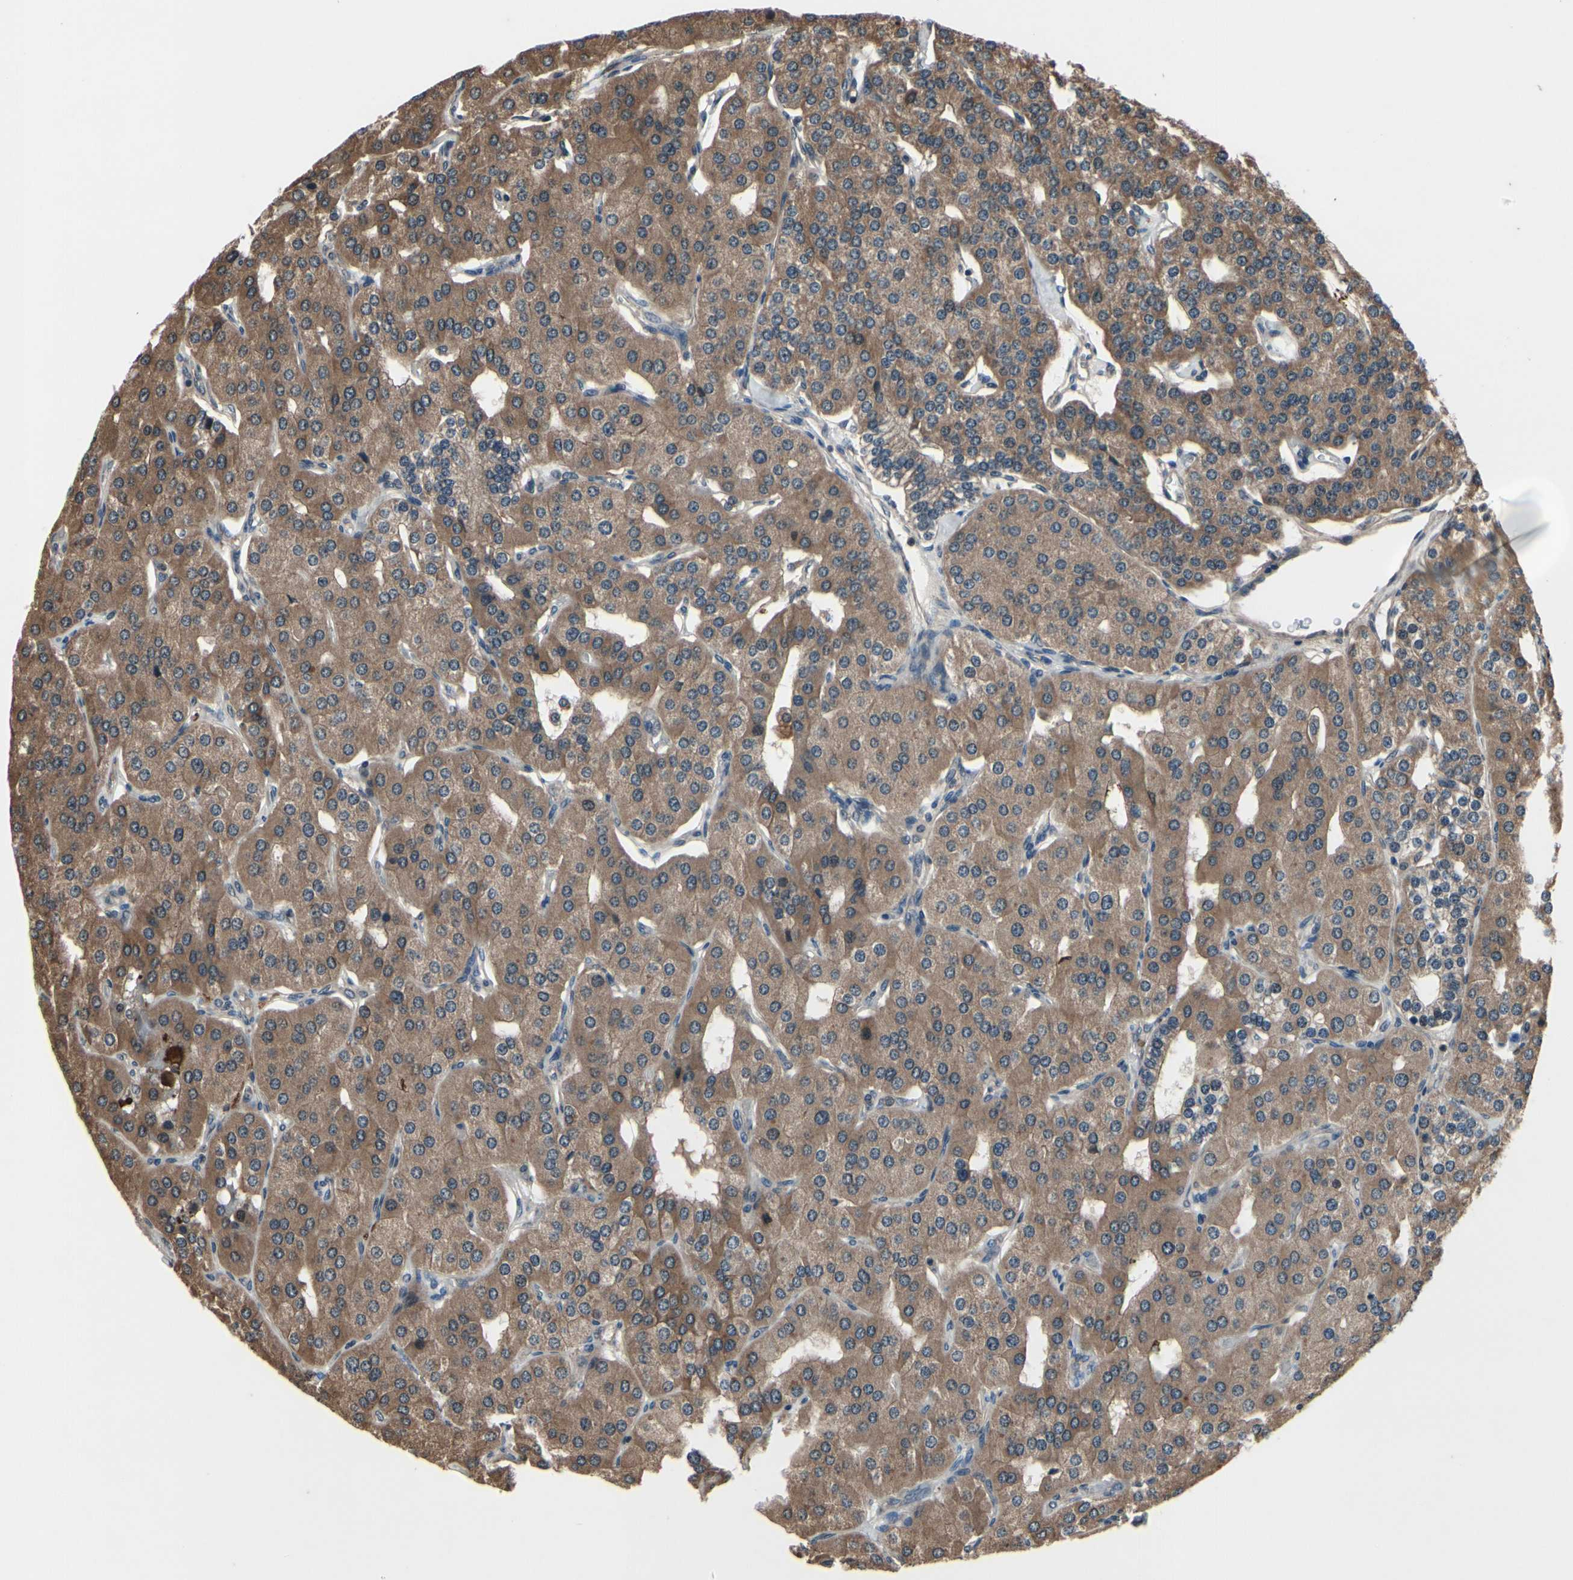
{"staining": {"intensity": "moderate", "quantity": ">75%", "location": "cytoplasmic/membranous"}, "tissue": "parathyroid gland", "cell_type": "Glandular cells", "image_type": "normal", "snomed": [{"axis": "morphology", "description": "Normal tissue, NOS"}, {"axis": "morphology", "description": "Adenoma, NOS"}, {"axis": "topography", "description": "Parathyroid gland"}], "caption": "The histopathology image shows immunohistochemical staining of normal parathyroid gland. There is moderate cytoplasmic/membranous staining is appreciated in approximately >75% of glandular cells.", "gene": "MBTPS2", "patient": {"sex": "female", "age": 86}}